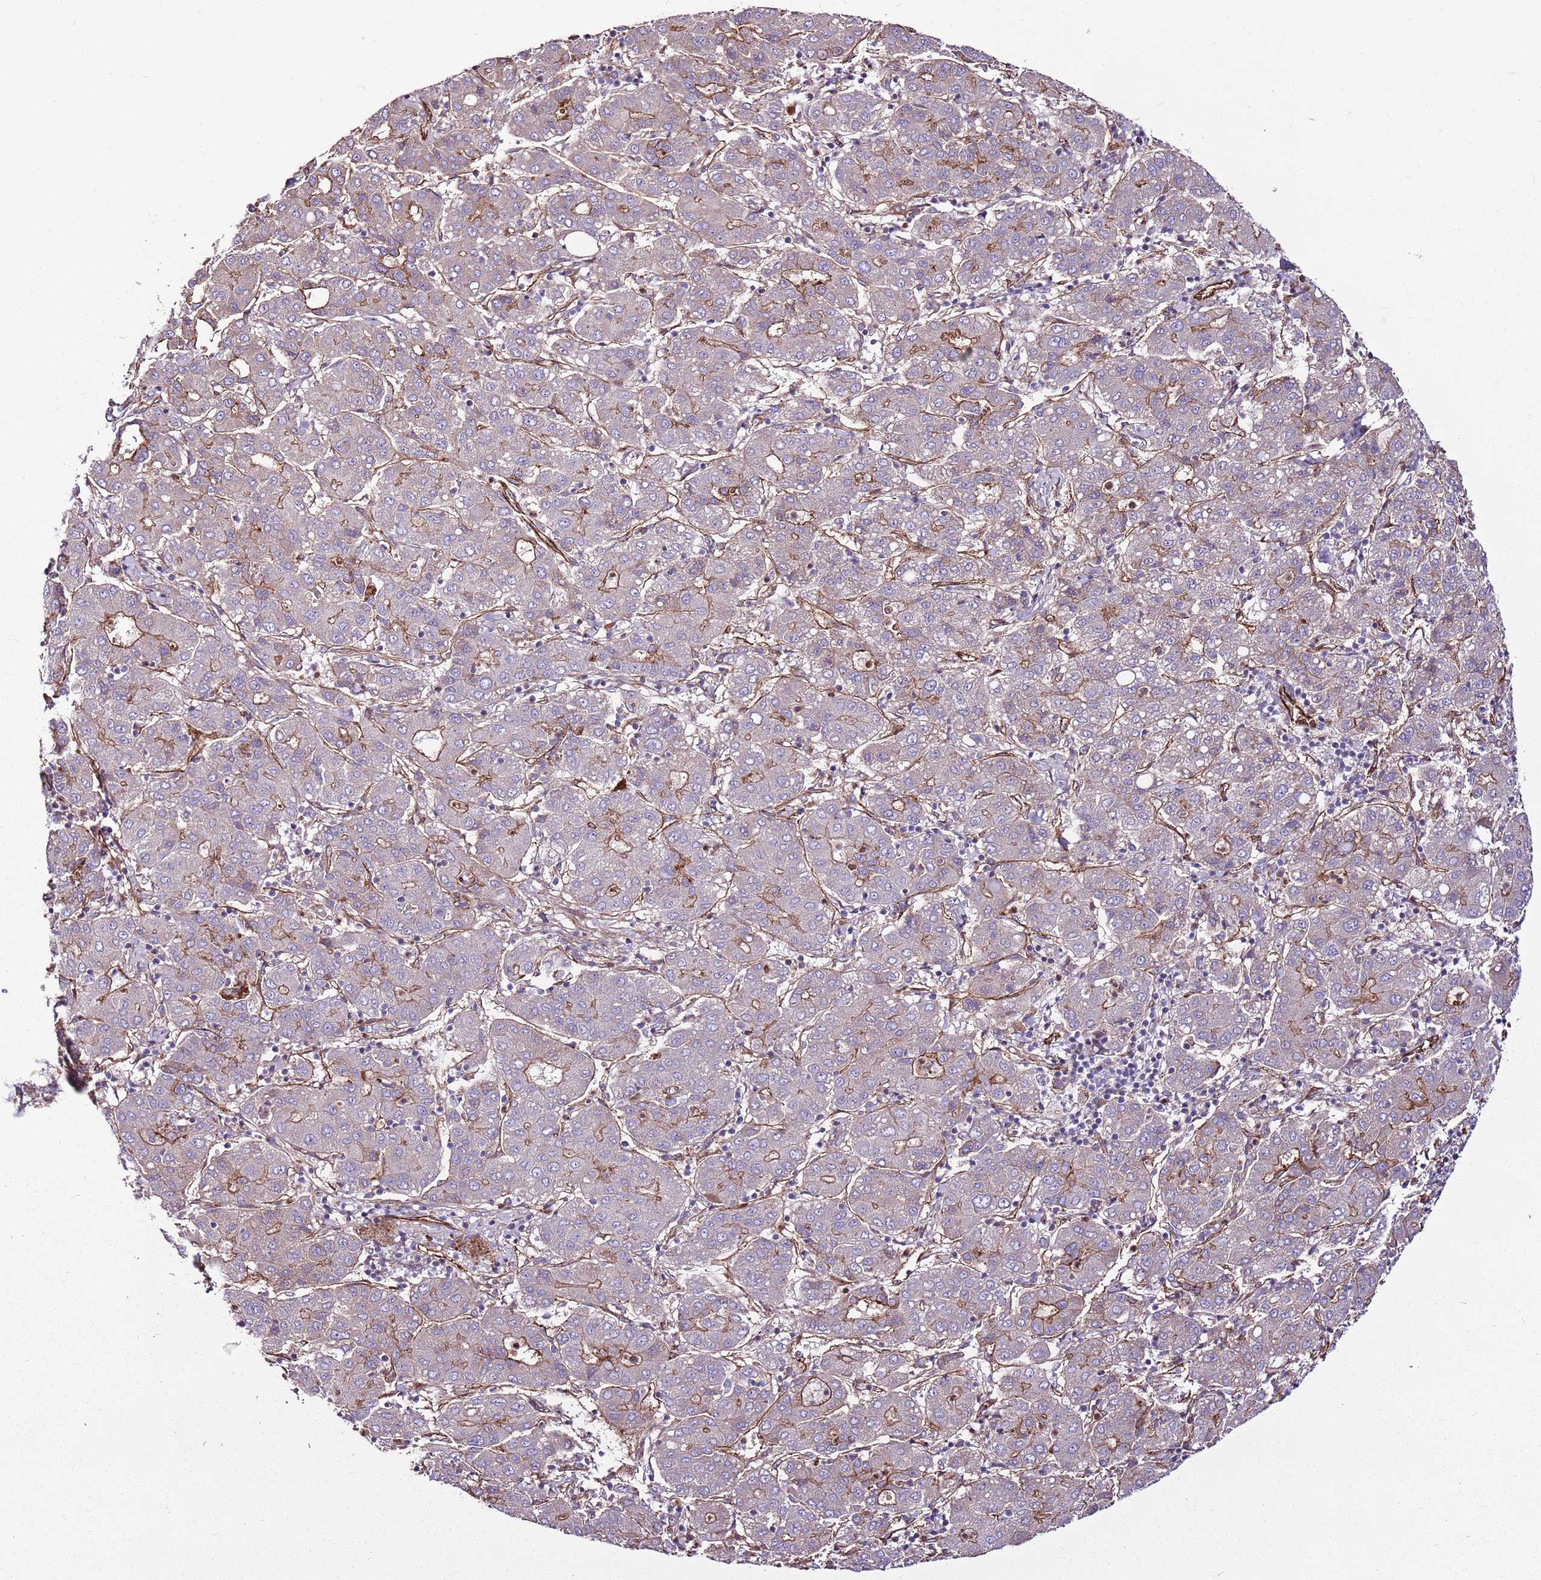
{"staining": {"intensity": "strong", "quantity": "<25%", "location": "cytoplasmic/membranous"}, "tissue": "liver cancer", "cell_type": "Tumor cells", "image_type": "cancer", "snomed": [{"axis": "morphology", "description": "Carcinoma, Hepatocellular, NOS"}, {"axis": "topography", "description": "Liver"}], "caption": "Immunohistochemistry staining of liver cancer, which exhibits medium levels of strong cytoplasmic/membranous staining in approximately <25% of tumor cells indicating strong cytoplasmic/membranous protein staining. The staining was performed using DAB (brown) for protein detection and nuclei were counterstained in hematoxylin (blue).", "gene": "ZNF827", "patient": {"sex": "male", "age": 65}}